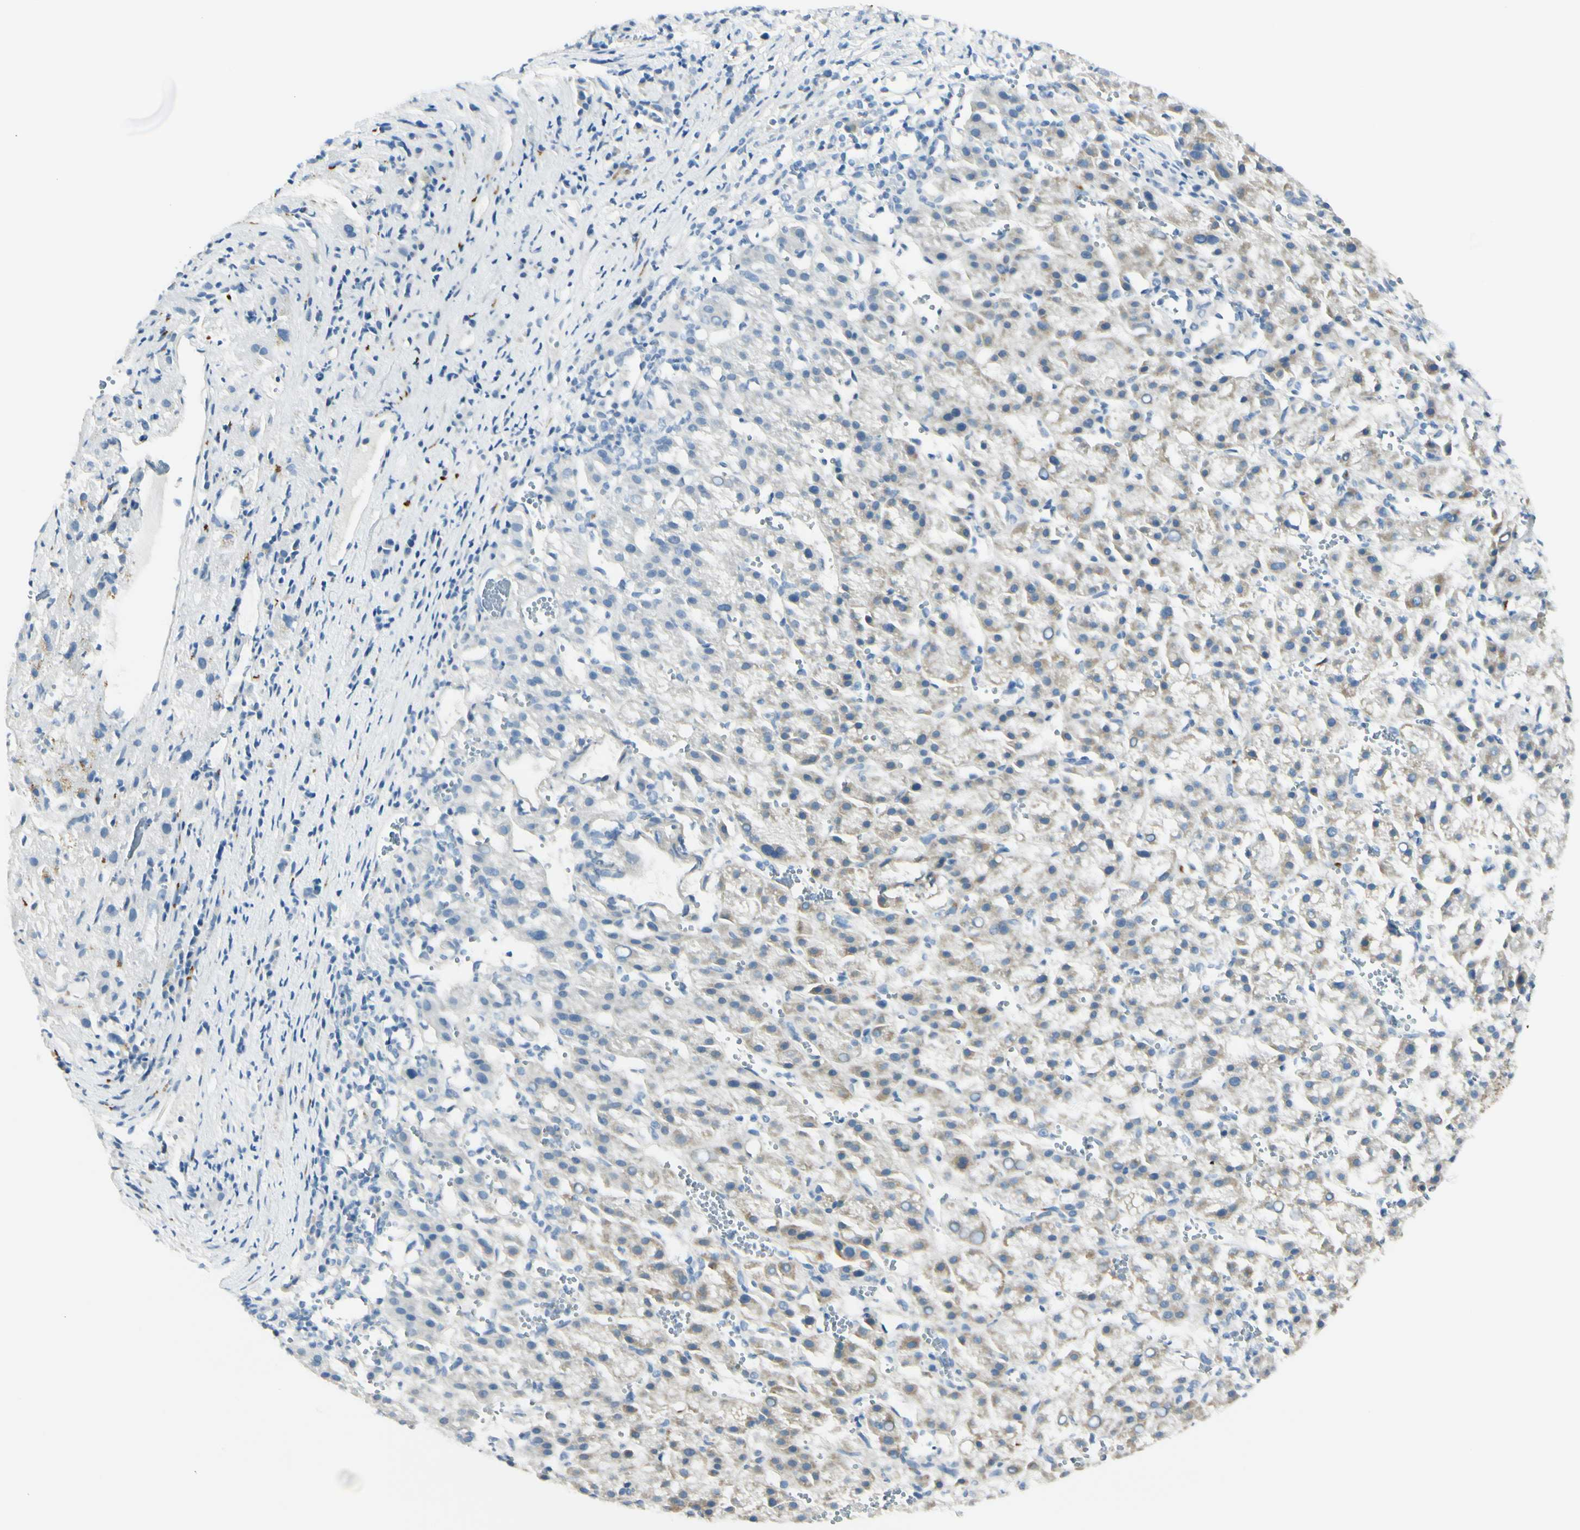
{"staining": {"intensity": "weak", "quantity": ">75%", "location": "cytoplasmic/membranous"}, "tissue": "liver cancer", "cell_type": "Tumor cells", "image_type": "cancer", "snomed": [{"axis": "morphology", "description": "Carcinoma, Hepatocellular, NOS"}, {"axis": "topography", "description": "Liver"}], "caption": "DAB (3,3'-diaminobenzidine) immunohistochemical staining of human liver cancer (hepatocellular carcinoma) displays weak cytoplasmic/membranous protein staining in about >75% of tumor cells.", "gene": "GALNT5", "patient": {"sex": "female", "age": 58}}